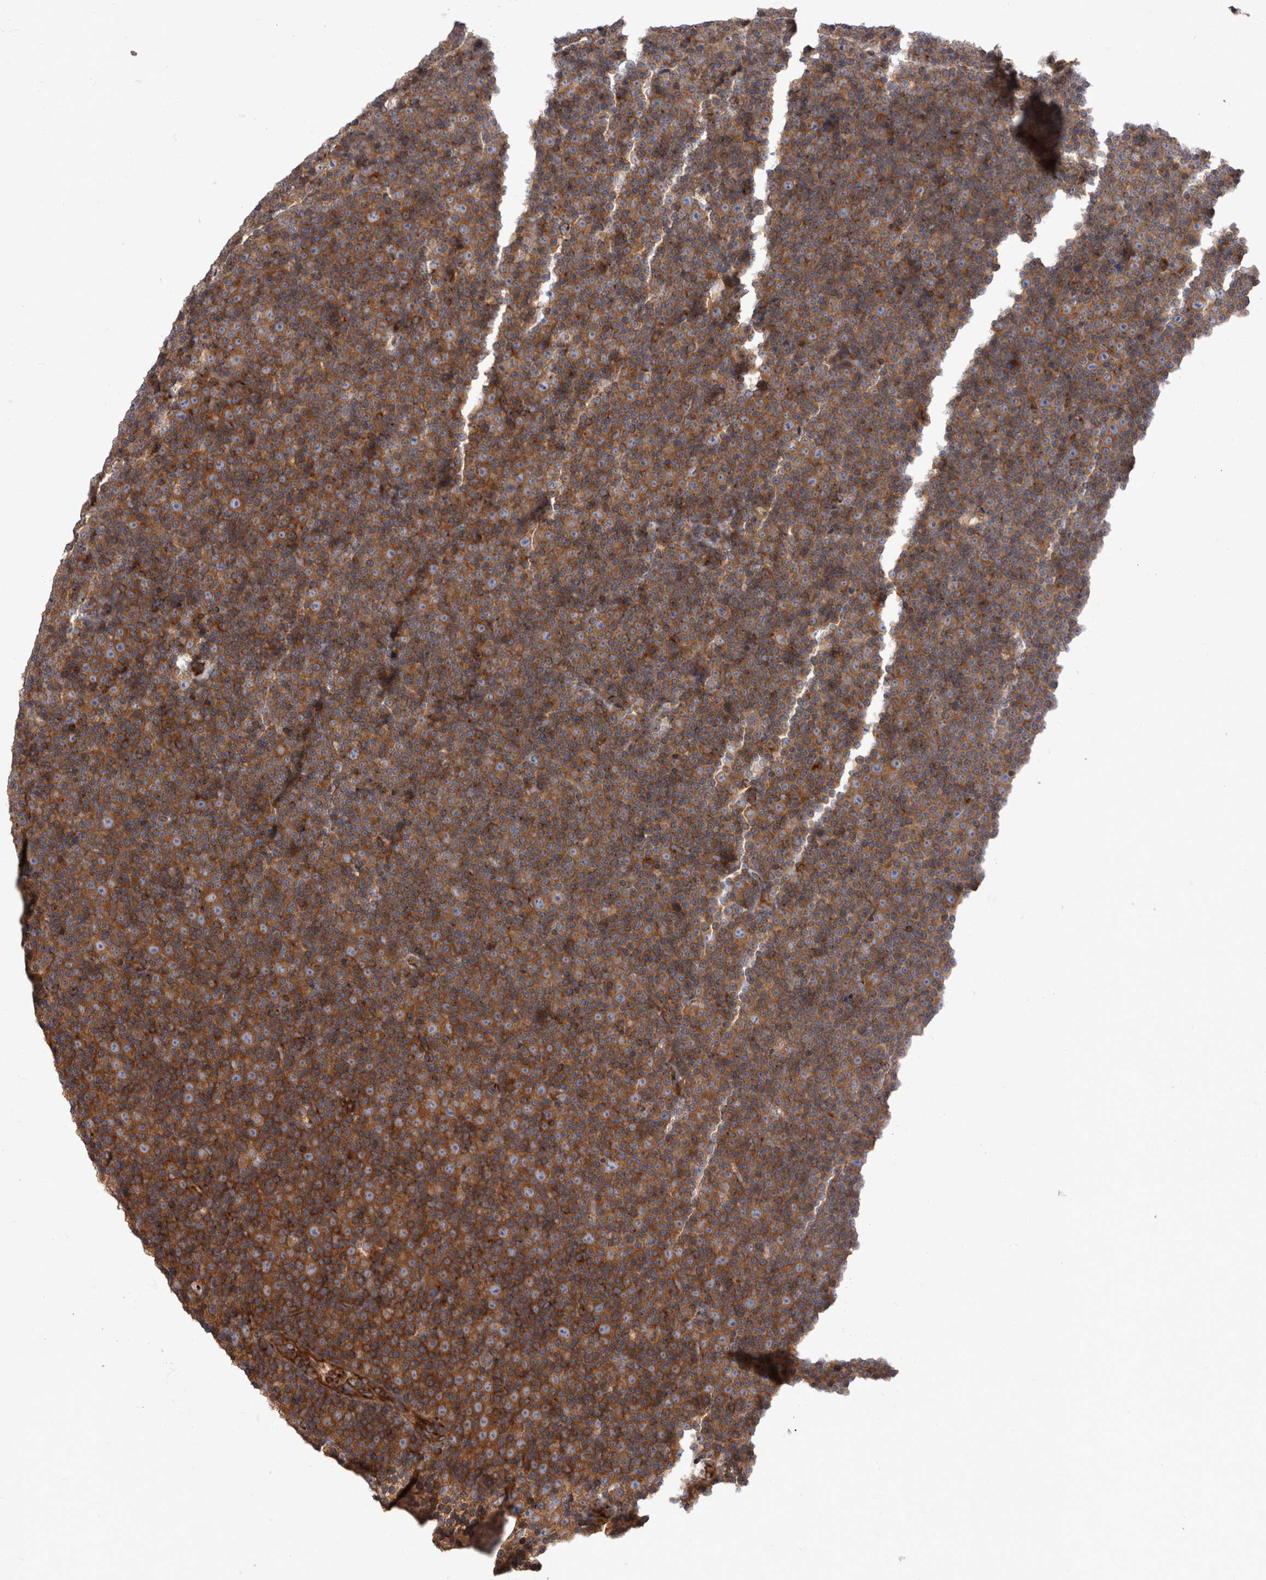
{"staining": {"intensity": "moderate", "quantity": ">75%", "location": "cytoplasmic/membranous"}, "tissue": "lymphoma", "cell_type": "Tumor cells", "image_type": "cancer", "snomed": [{"axis": "morphology", "description": "Malignant lymphoma, non-Hodgkin's type, Low grade"}, {"axis": "topography", "description": "Lymph node"}], "caption": "Approximately >75% of tumor cells in lymphoma display moderate cytoplasmic/membranous protein expression as visualized by brown immunohistochemical staining.", "gene": "HOOK3", "patient": {"sex": "female", "age": 67}}